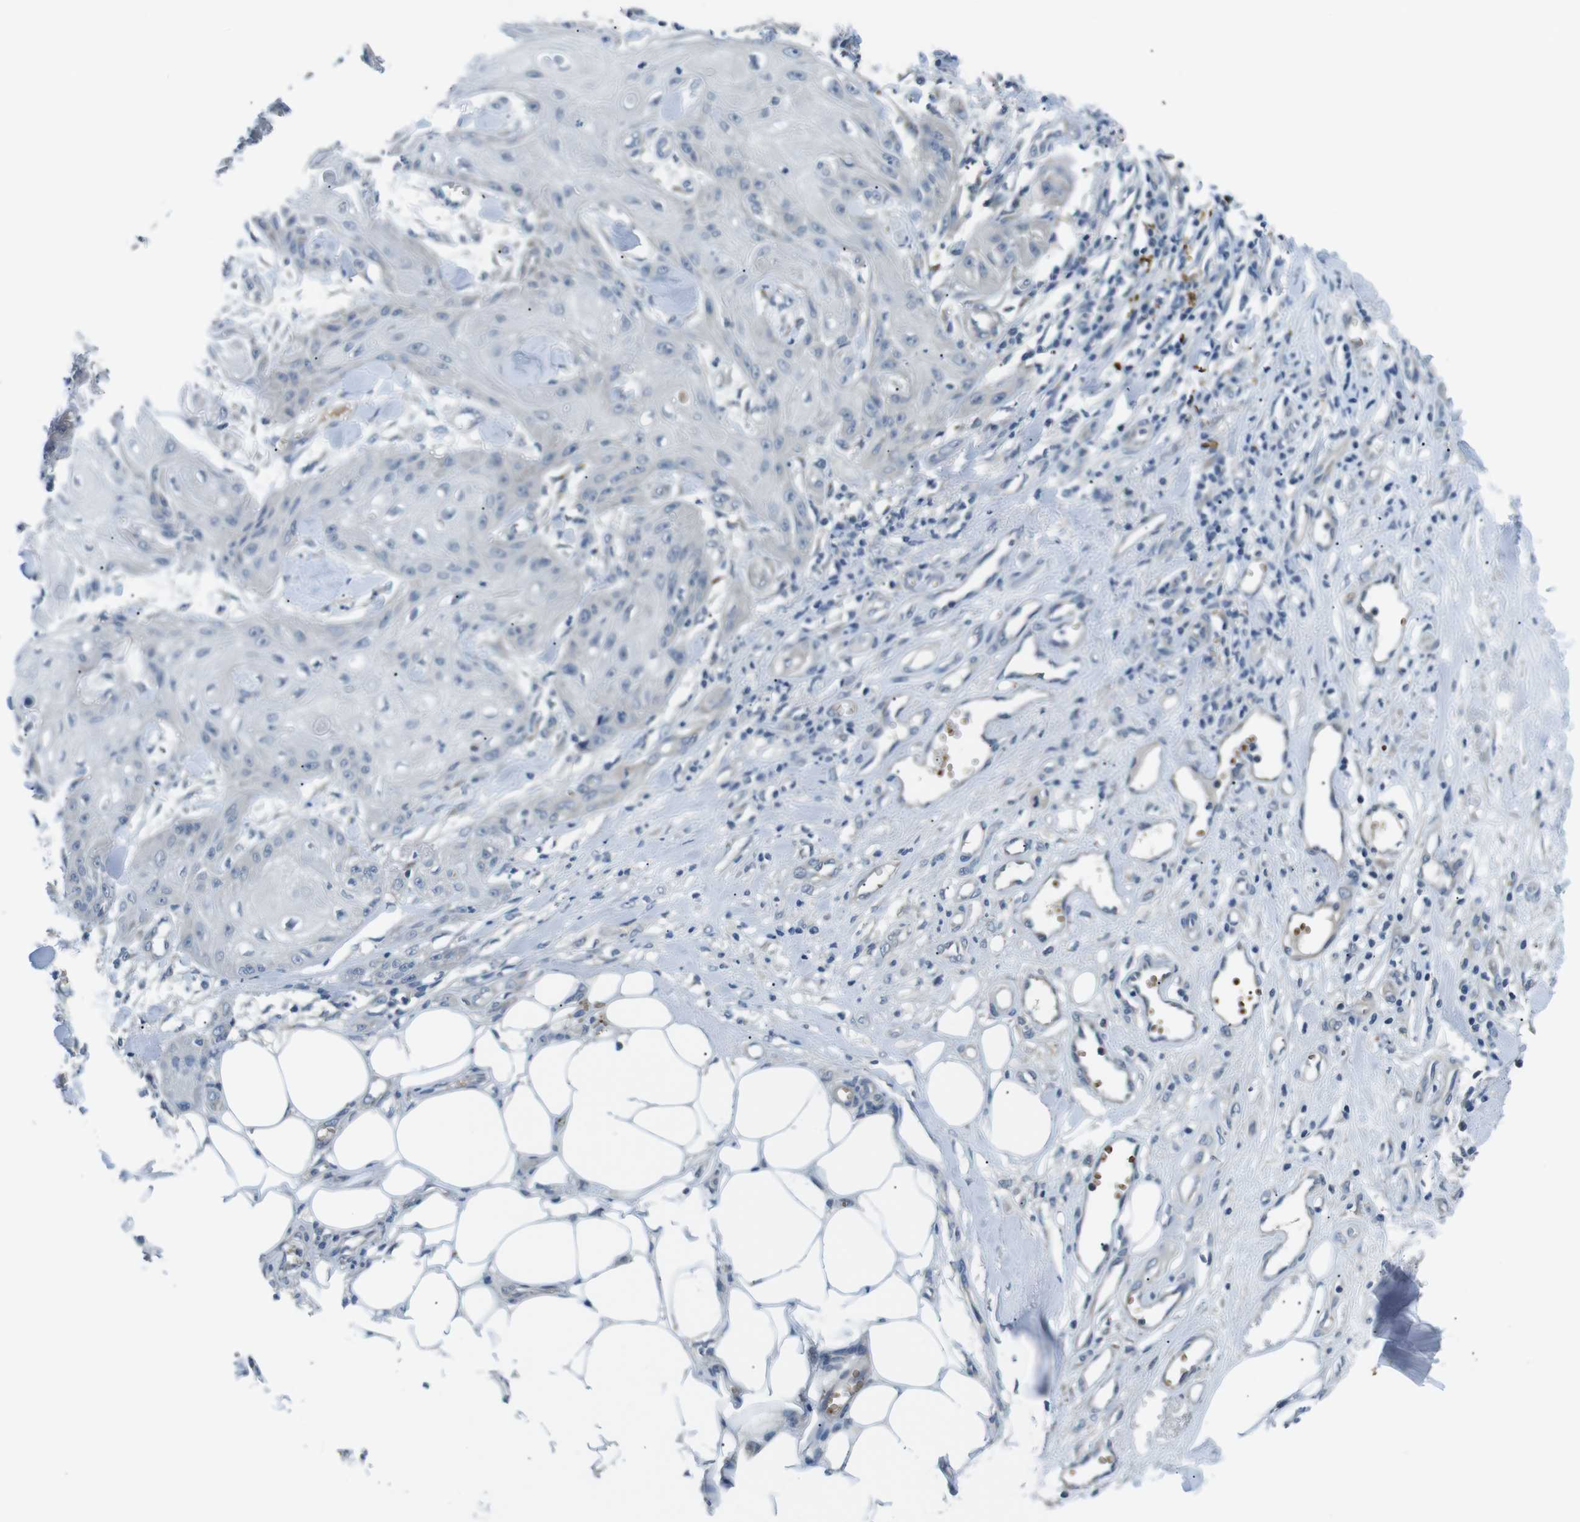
{"staining": {"intensity": "negative", "quantity": "none", "location": "none"}, "tissue": "skin cancer", "cell_type": "Tumor cells", "image_type": "cancer", "snomed": [{"axis": "morphology", "description": "Squamous cell carcinoma, NOS"}, {"axis": "topography", "description": "Skin"}], "caption": "Squamous cell carcinoma (skin) stained for a protein using immunohistochemistry demonstrates no staining tumor cells.", "gene": "WSCD1", "patient": {"sex": "male", "age": 74}}